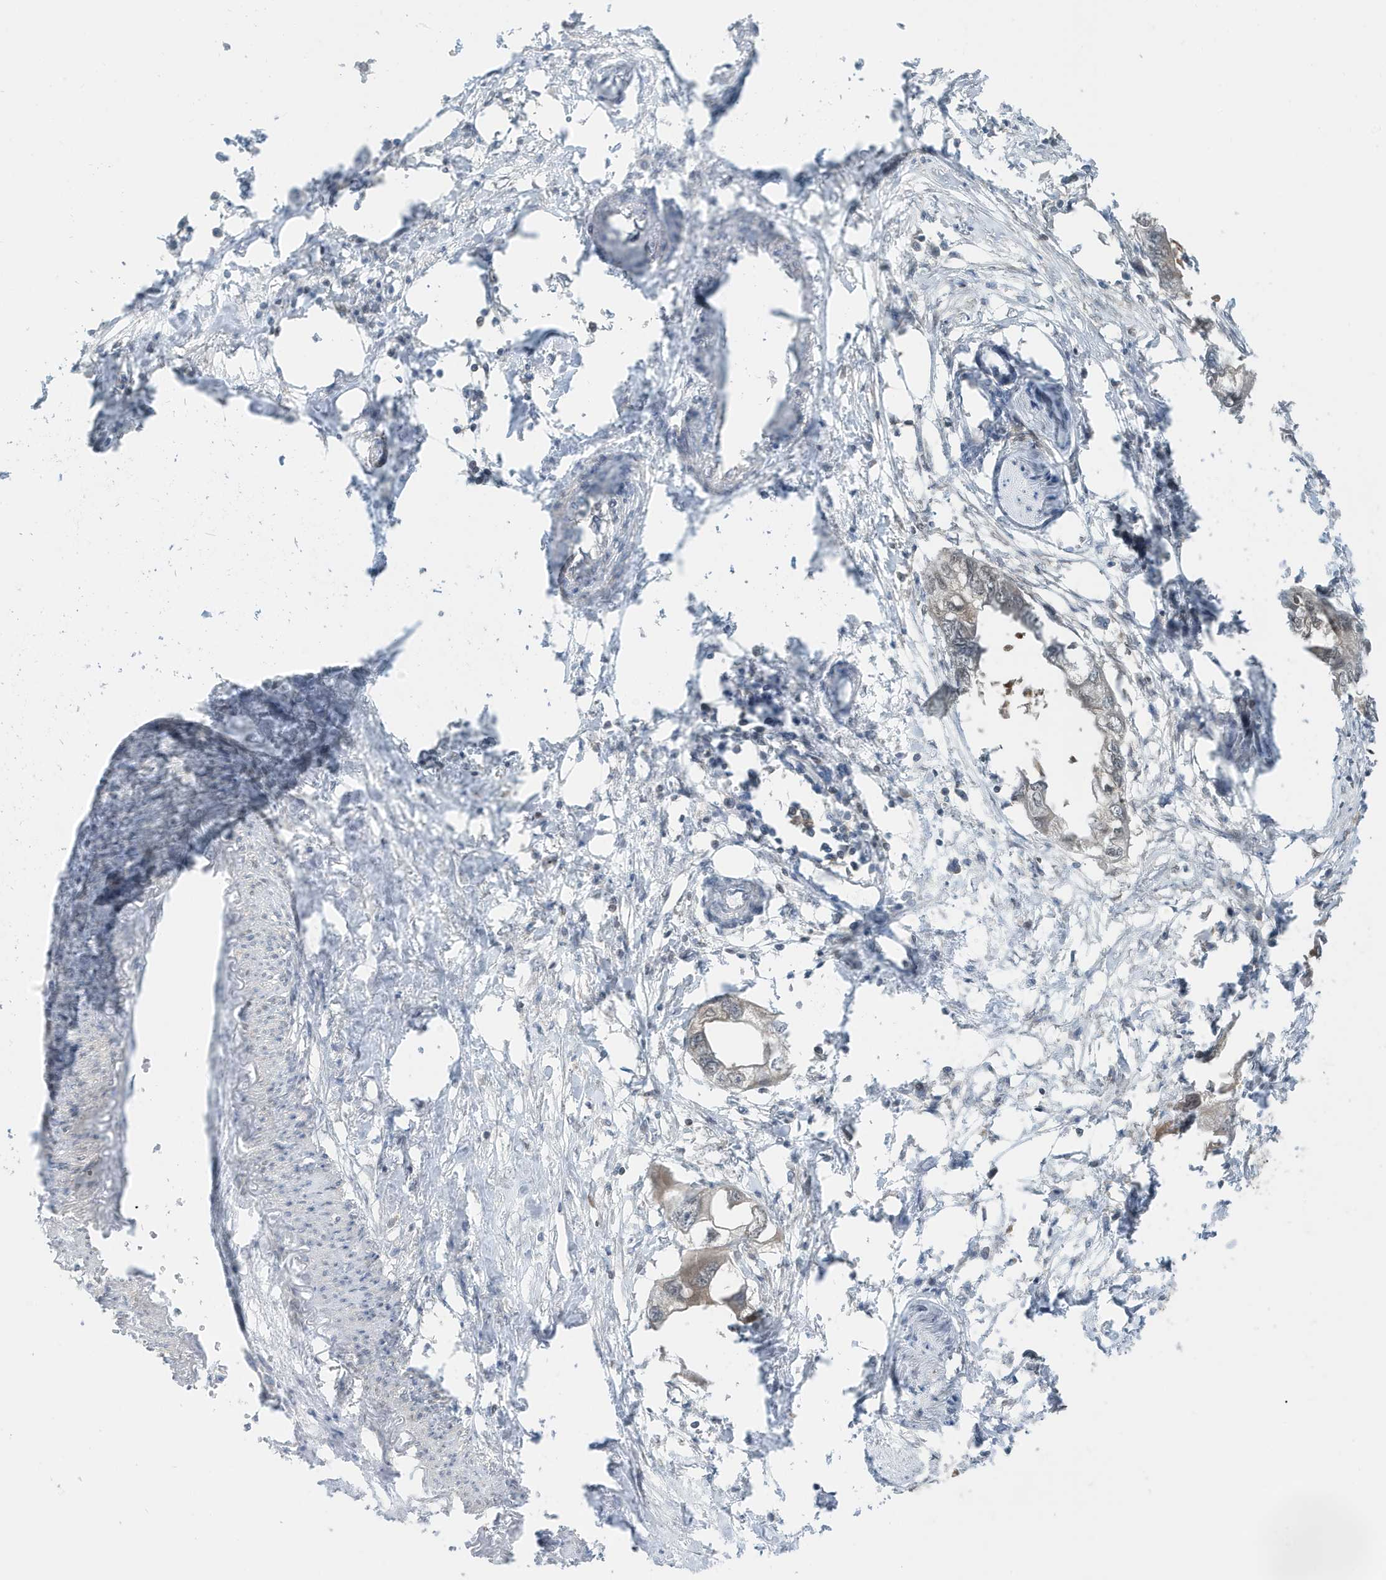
{"staining": {"intensity": "weak", "quantity": "<25%", "location": "cytoplasmic/membranous"}, "tissue": "endometrial cancer", "cell_type": "Tumor cells", "image_type": "cancer", "snomed": [{"axis": "morphology", "description": "Adenocarcinoma, NOS"}, {"axis": "morphology", "description": "Adenocarcinoma, metastatic, NOS"}, {"axis": "topography", "description": "Adipose tissue"}, {"axis": "topography", "description": "Endometrium"}], "caption": "DAB (3,3'-diaminobenzidine) immunohistochemical staining of human metastatic adenocarcinoma (endometrial) demonstrates no significant staining in tumor cells.", "gene": "OGA", "patient": {"sex": "female", "age": 67}}